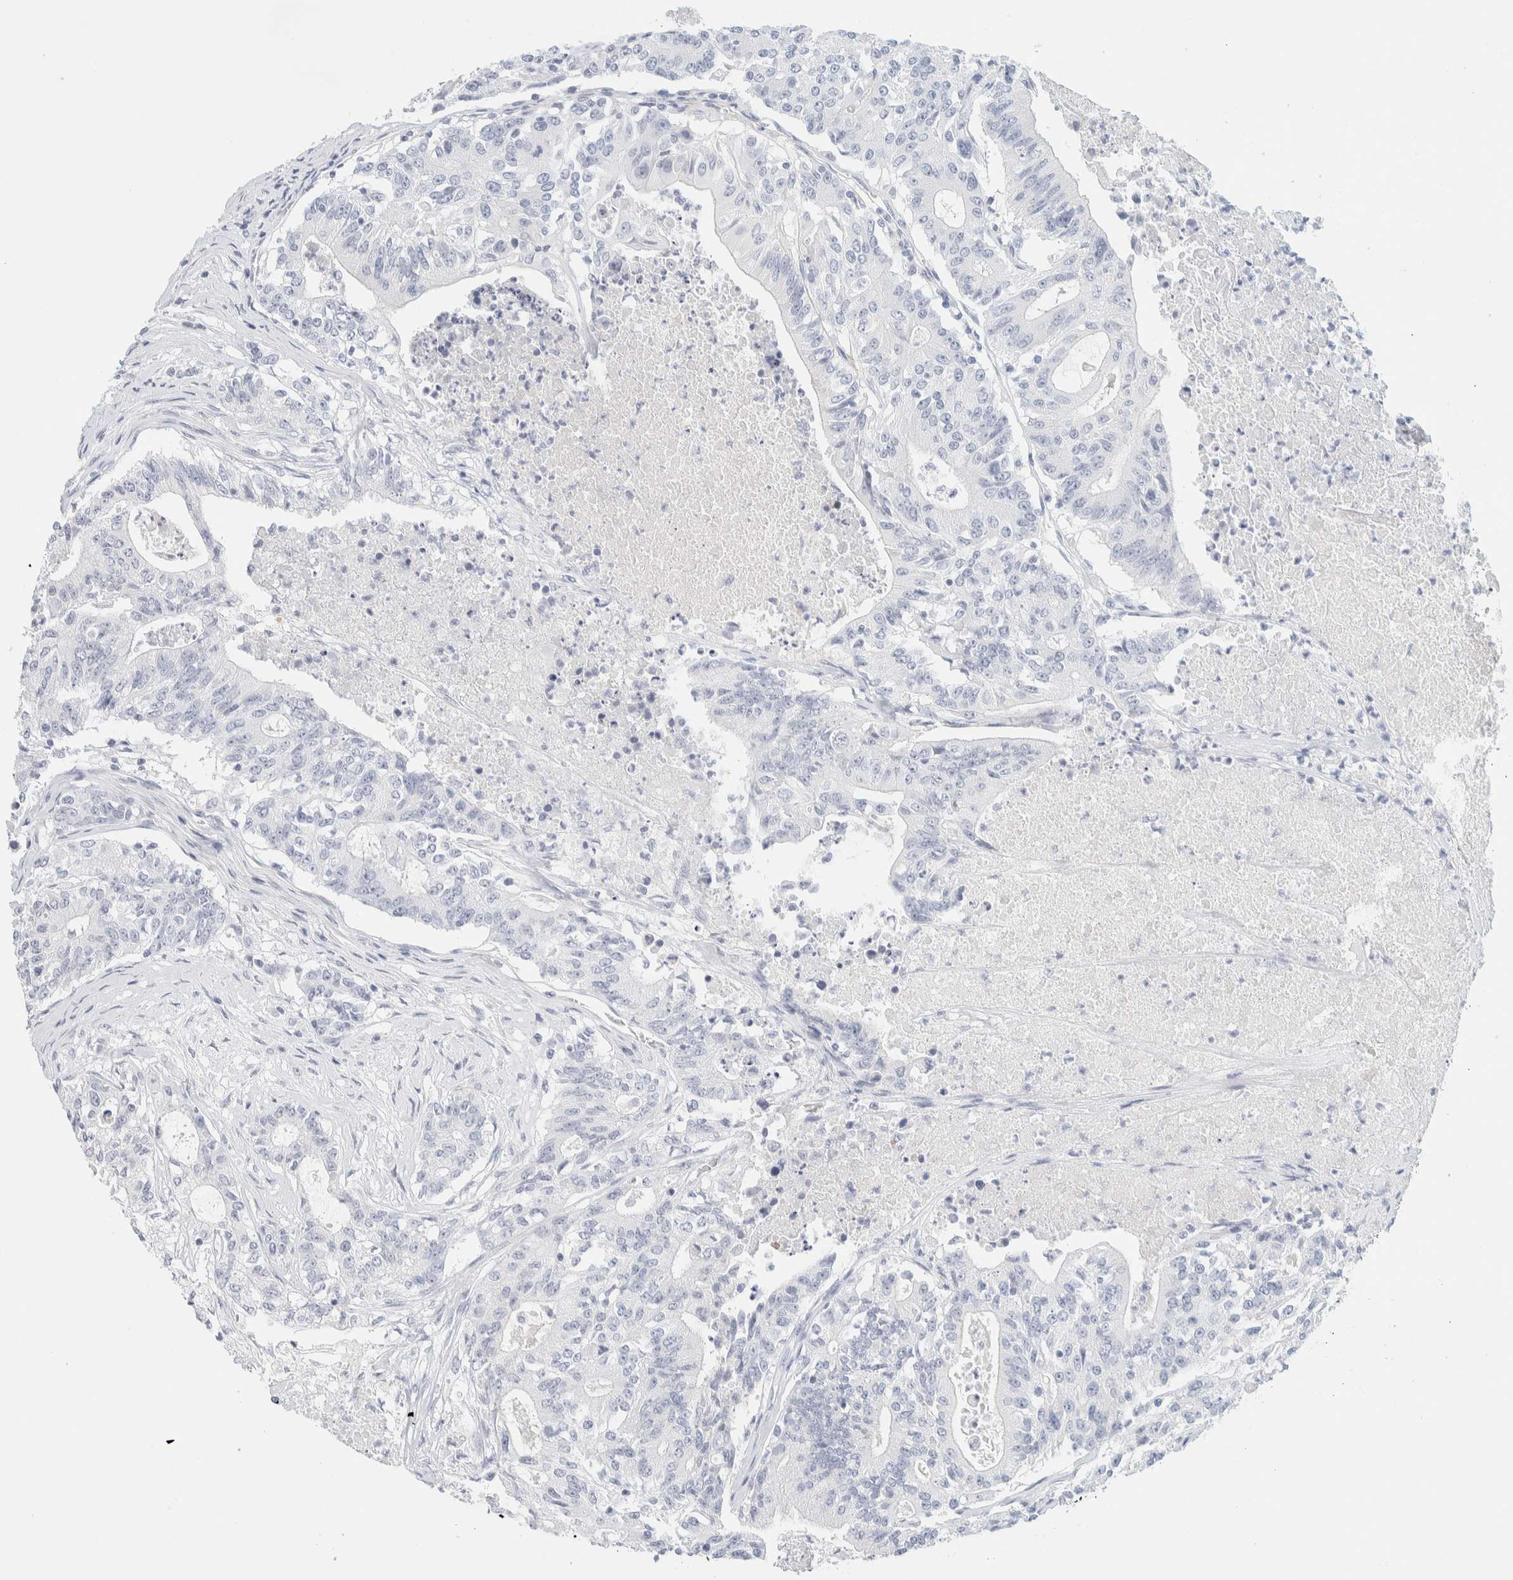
{"staining": {"intensity": "negative", "quantity": "none", "location": "none"}, "tissue": "colorectal cancer", "cell_type": "Tumor cells", "image_type": "cancer", "snomed": [{"axis": "morphology", "description": "Adenocarcinoma, NOS"}, {"axis": "topography", "description": "Colon"}], "caption": "Colorectal adenocarcinoma stained for a protein using immunohistochemistry (IHC) shows no staining tumor cells.", "gene": "AFMID", "patient": {"sex": "female", "age": 77}}